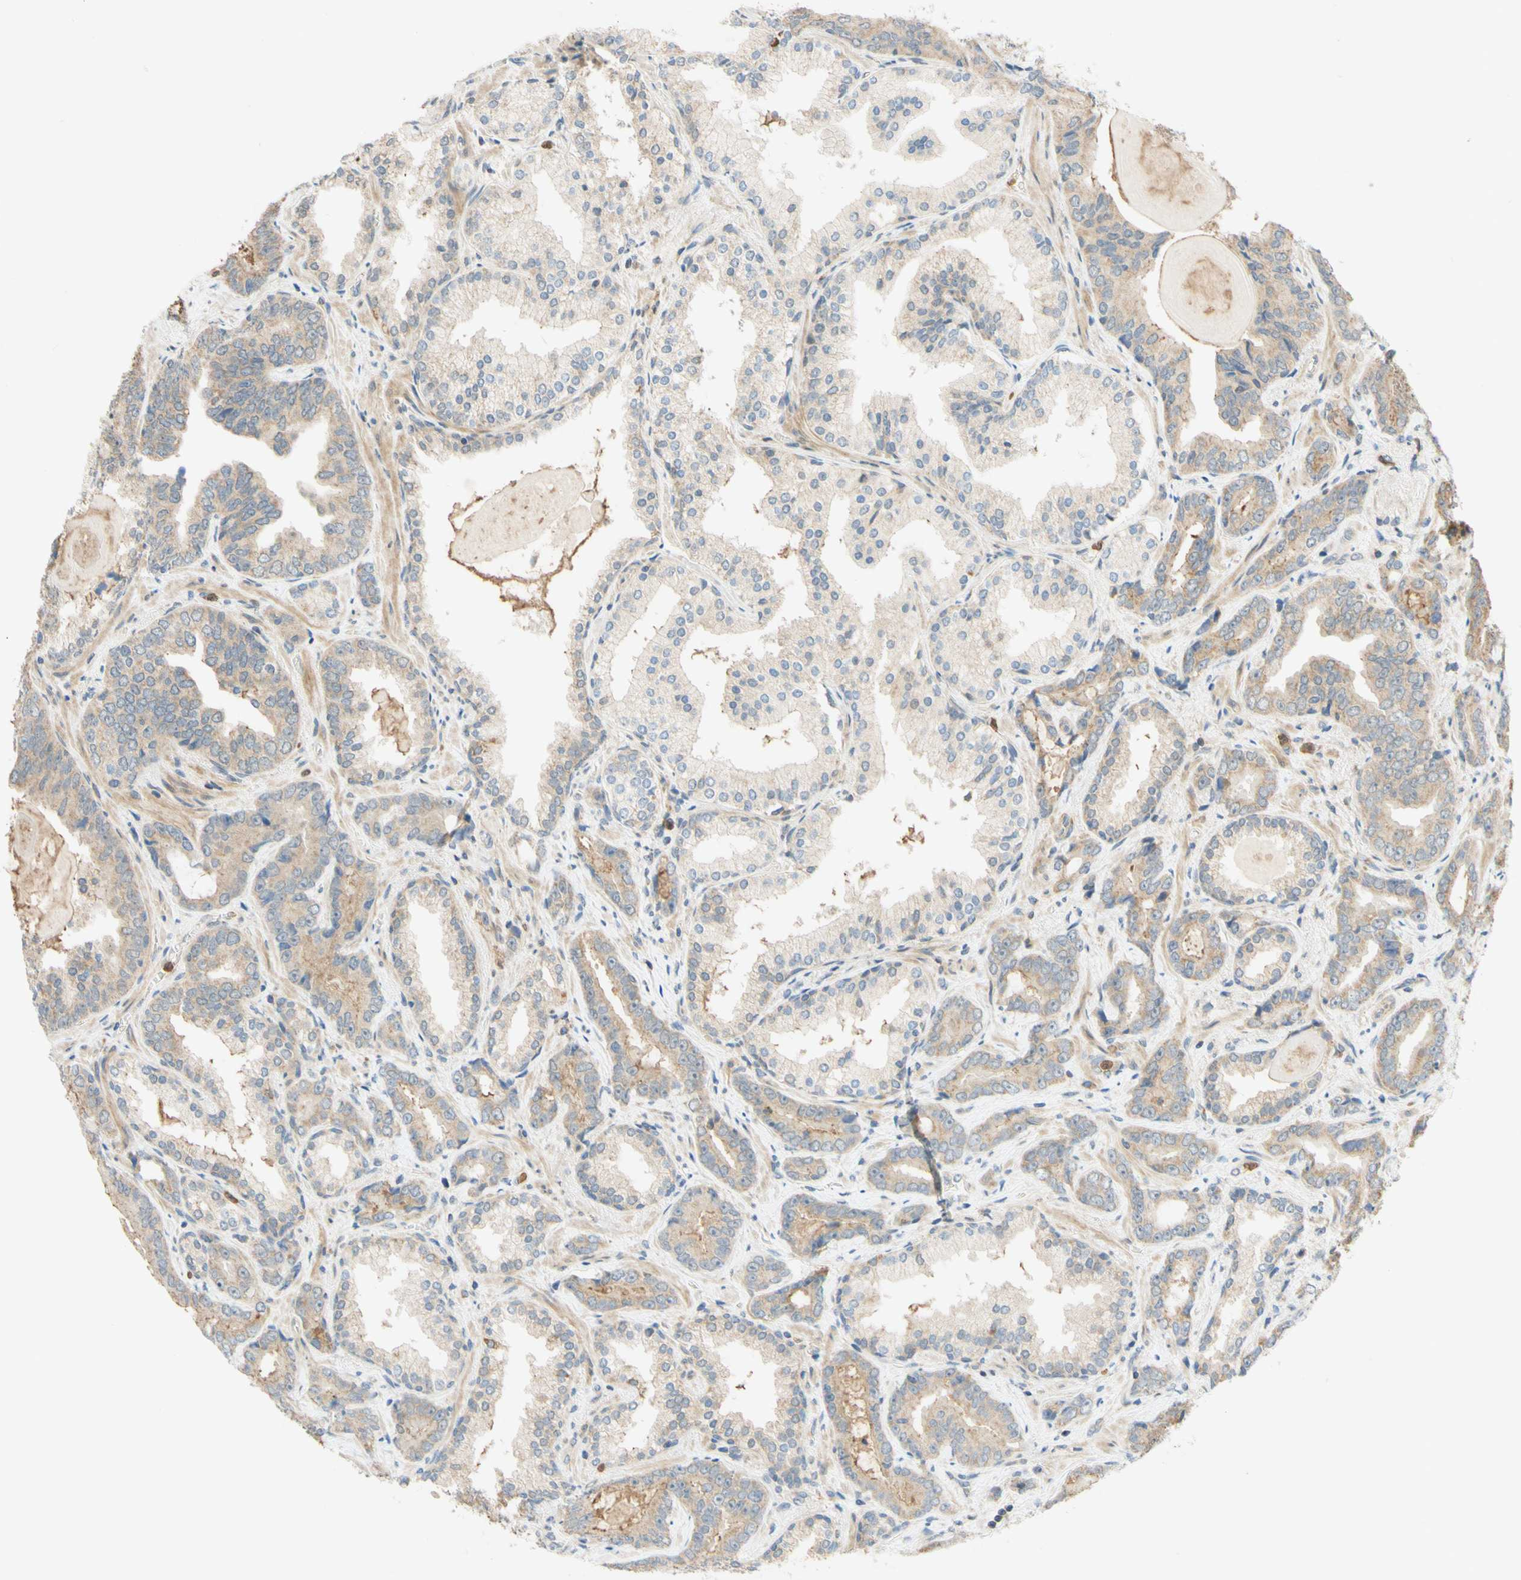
{"staining": {"intensity": "weak", "quantity": ">75%", "location": "cytoplasmic/membranous"}, "tissue": "prostate cancer", "cell_type": "Tumor cells", "image_type": "cancer", "snomed": [{"axis": "morphology", "description": "Adenocarcinoma, Low grade"}, {"axis": "topography", "description": "Prostate"}], "caption": "Approximately >75% of tumor cells in prostate cancer (low-grade adenocarcinoma) display weak cytoplasmic/membranous protein expression as visualized by brown immunohistochemical staining.", "gene": "GATA1", "patient": {"sex": "male", "age": 60}}